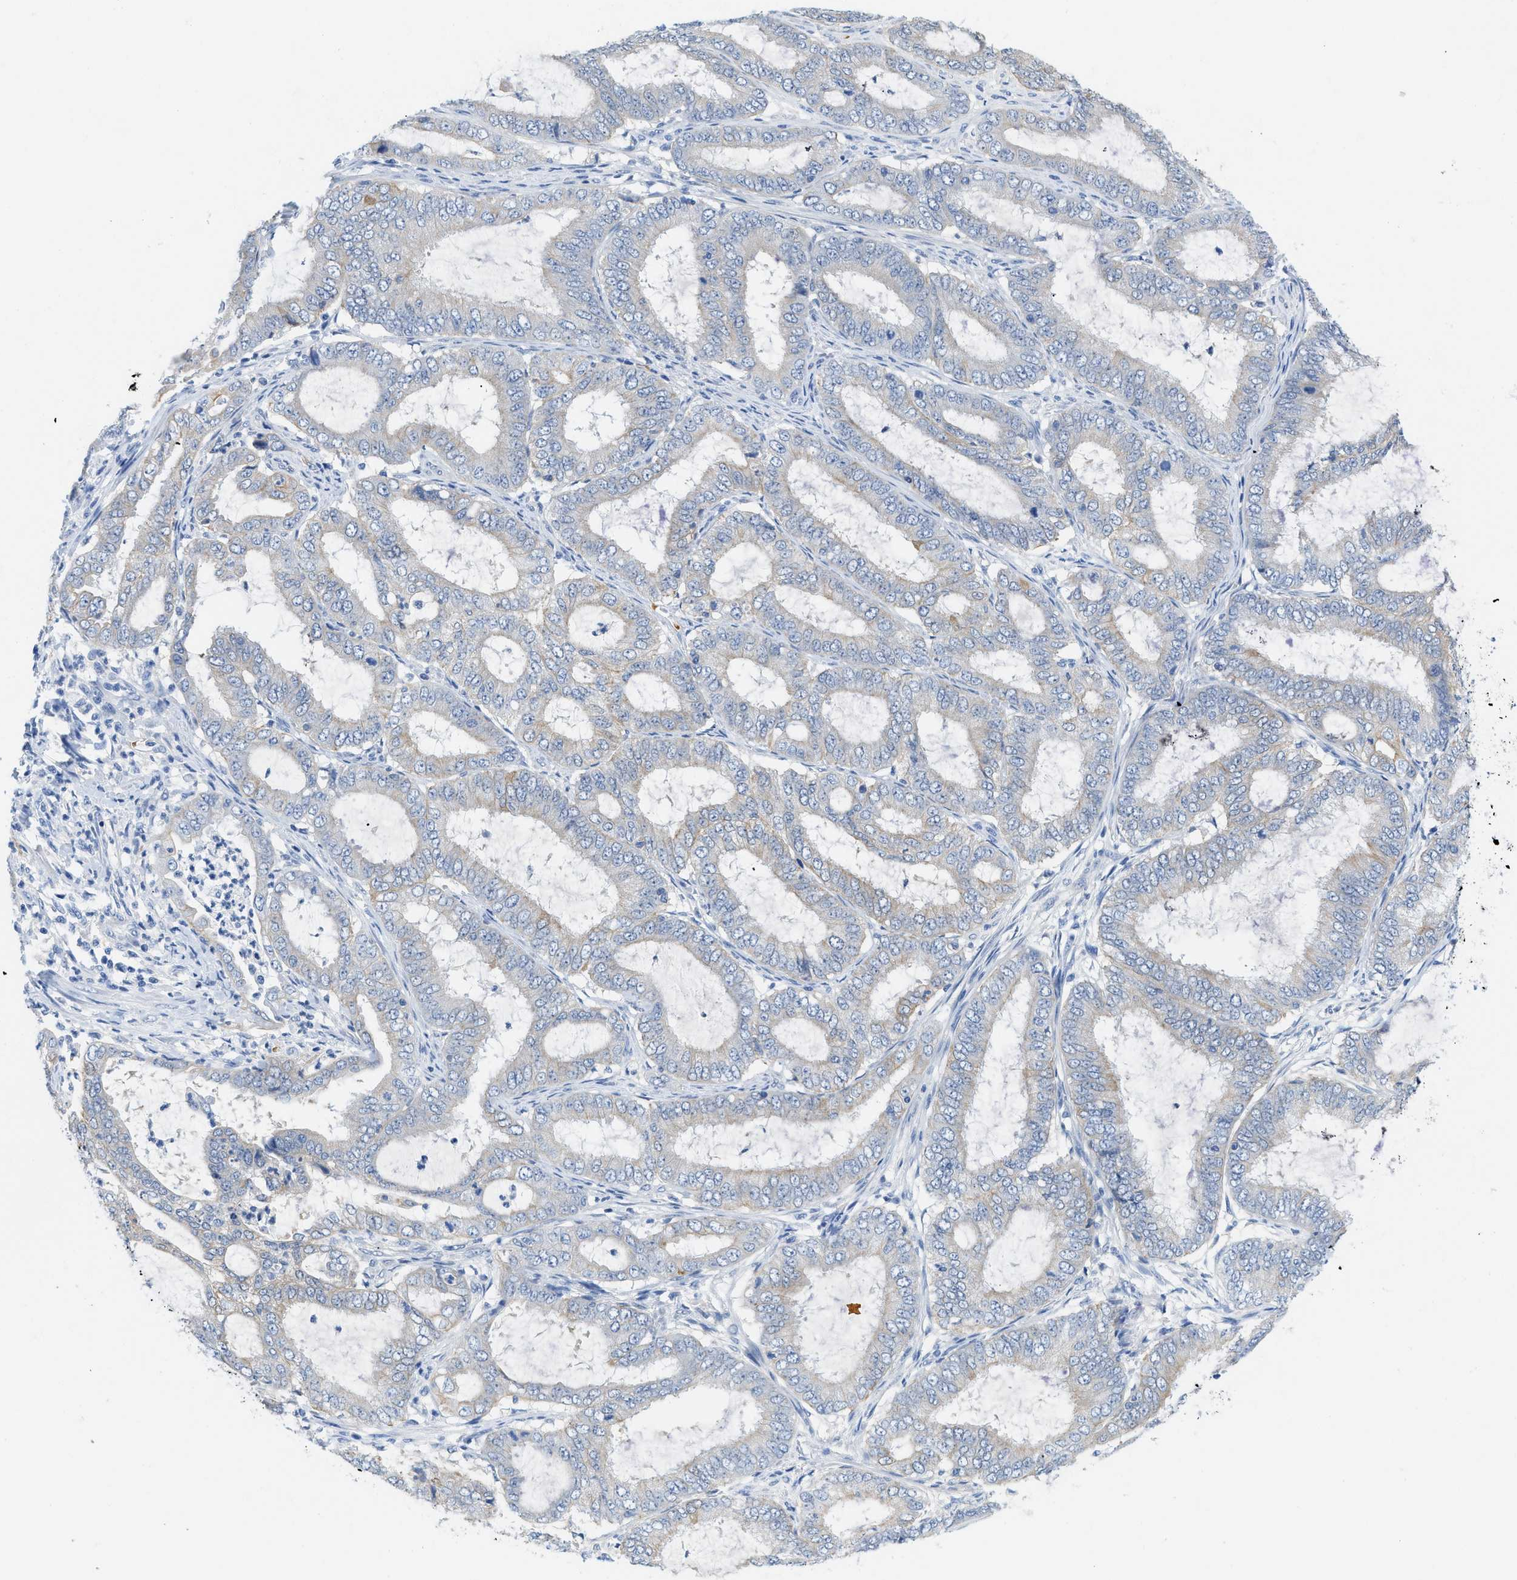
{"staining": {"intensity": "weak", "quantity": "<25%", "location": "cytoplasmic/membranous"}, "tissue": "endometrial cancer", "cell_type": "Tumor cells", "image_type": "cancer", "snomed": [{"axis": "morphology", "description": "Adenocarcinoma, NOS"}, {"axis": "topography", "description": "Endometrium"}], "caption": "Adenocarcinoma (endometrial) was stained to show a protein in brown. There is no significant staining in tumor cells.", "gene": "BPGM", "patient": {"sex": "female", "age": 70}}